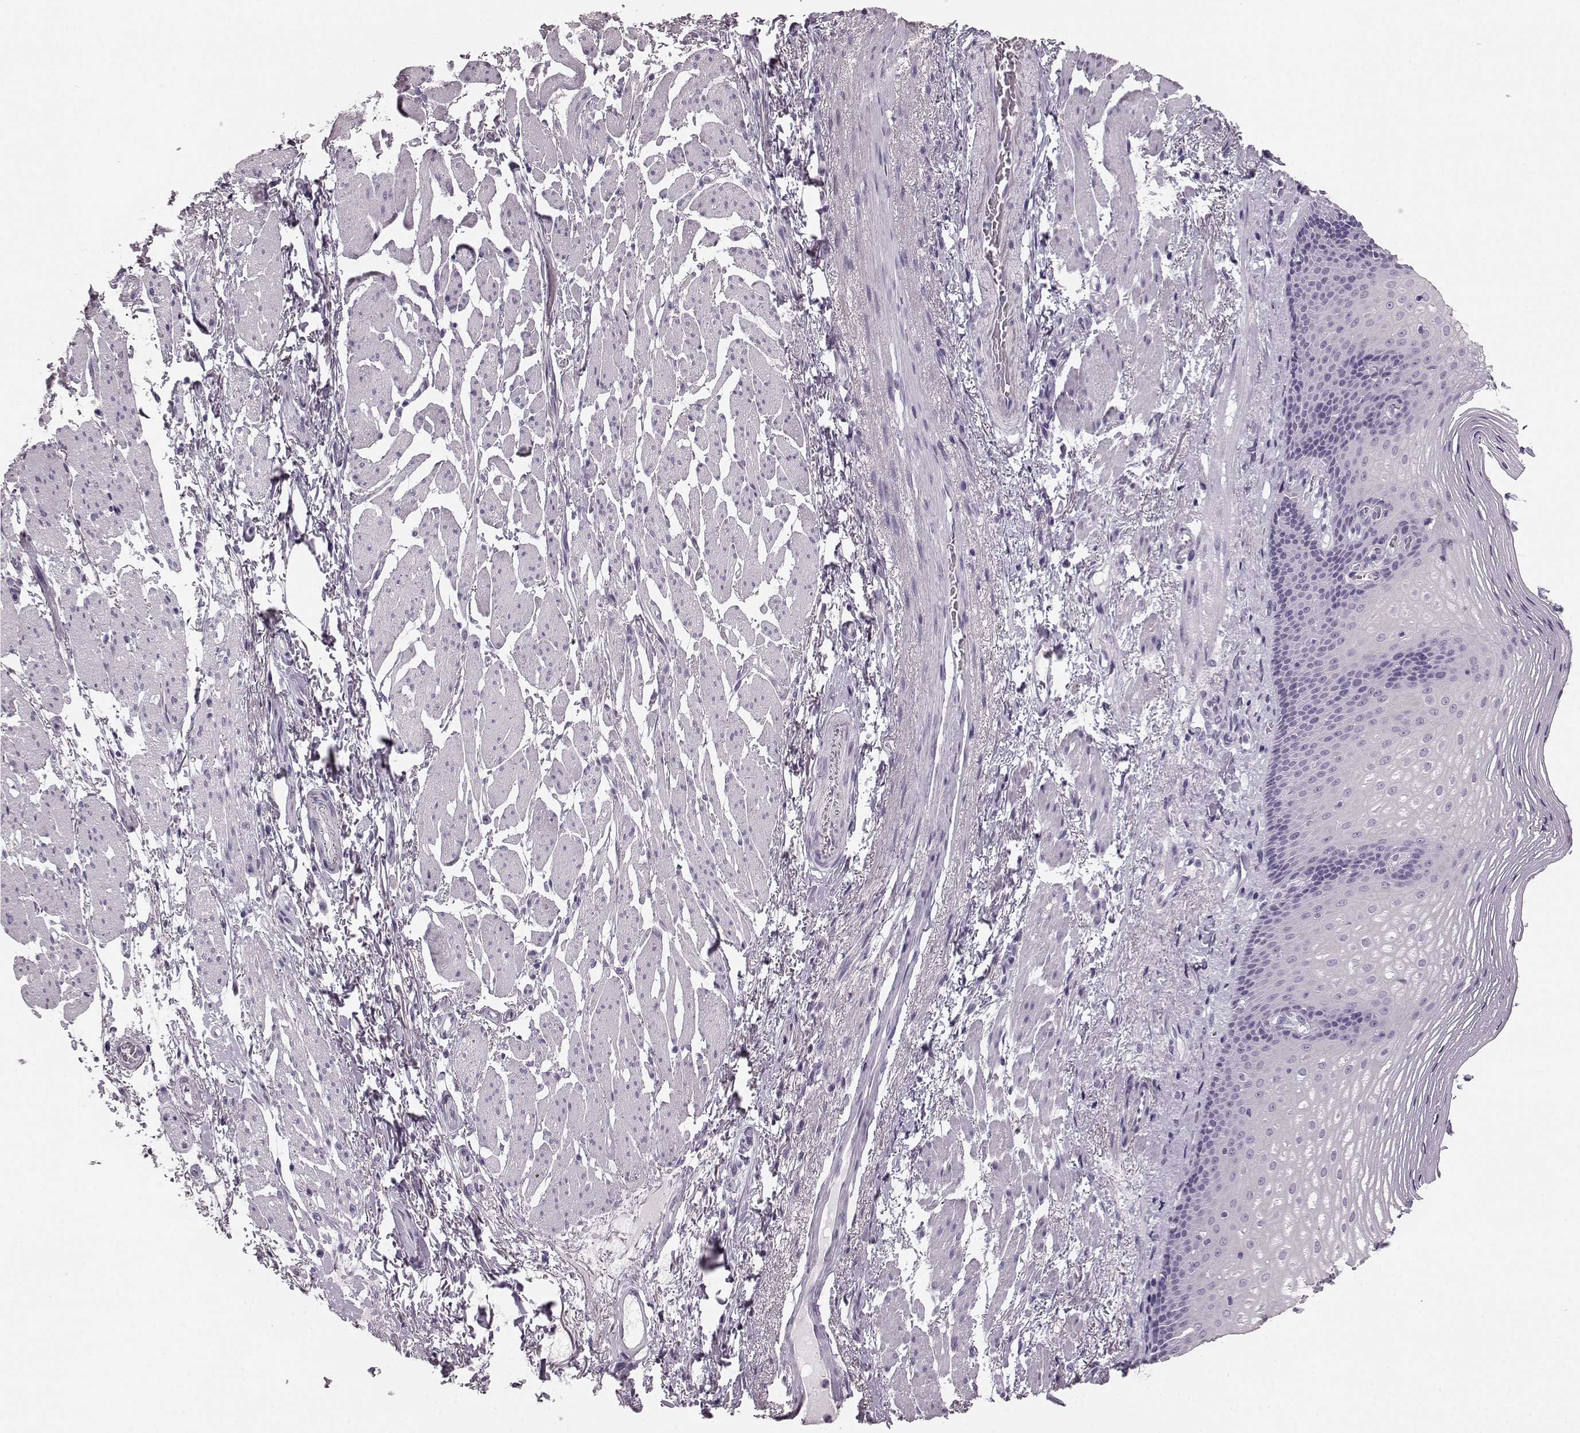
{"staining": {"intensity": "negative", "quantity": "none", "location": "none"}, "tissue": "esophagus", "cell_type": "Squamous epithelial cells", "image_type": "normal", "snomed": [{"axis": "morphology", "description": "Normal tissue, NOS"}, {"axis": "topography", "description": "Esophagus"}], "caption": "The histopathology image shows no staining of squamous epithelial cells in benign esophagus.", "gene": "BFSP2", "patient": {"sex": "male", "age": 76}}